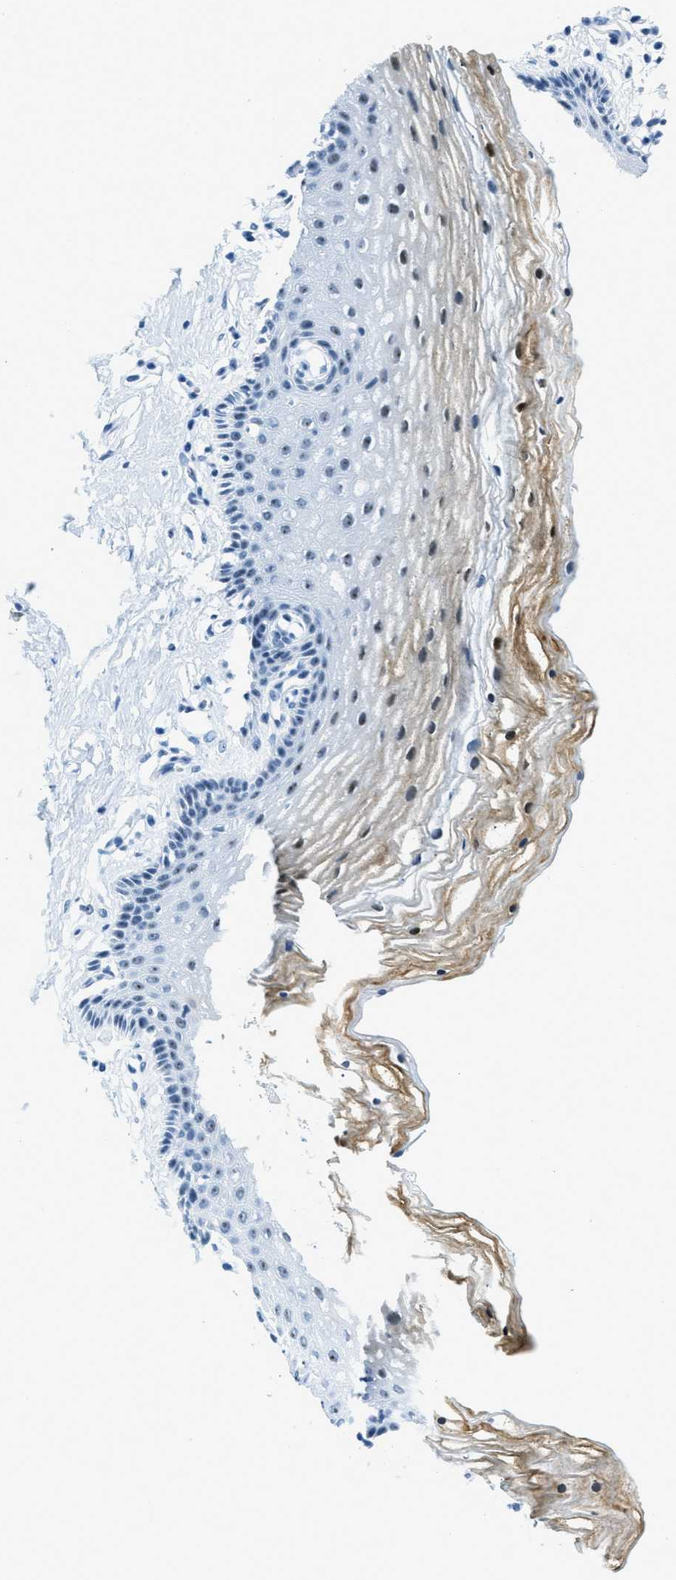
{"staining": {"intensity": "moderate", "quantity": "25%-75%", "location": "cytoplasmic/membranous,nuclear"}, "tissue": "vagina", "cell_type": "Squamous epithelial cells", "image_type": "normal", "snomed": [{"axis": "morphology", "description": "Normal tissue, NOS"}, {"axis": "topography", "description": "Vagina"}], "caption": "Protein analysis of normal vagina reveals moderate cytoplasmic/membranous,nuclear expression in about 25%-75% of squamous epithelial cells. (IHC, brightfield microscopy, high magnification).", "gene": "PLA2G2A", "patient": {"sex": "female", "age": 32}}